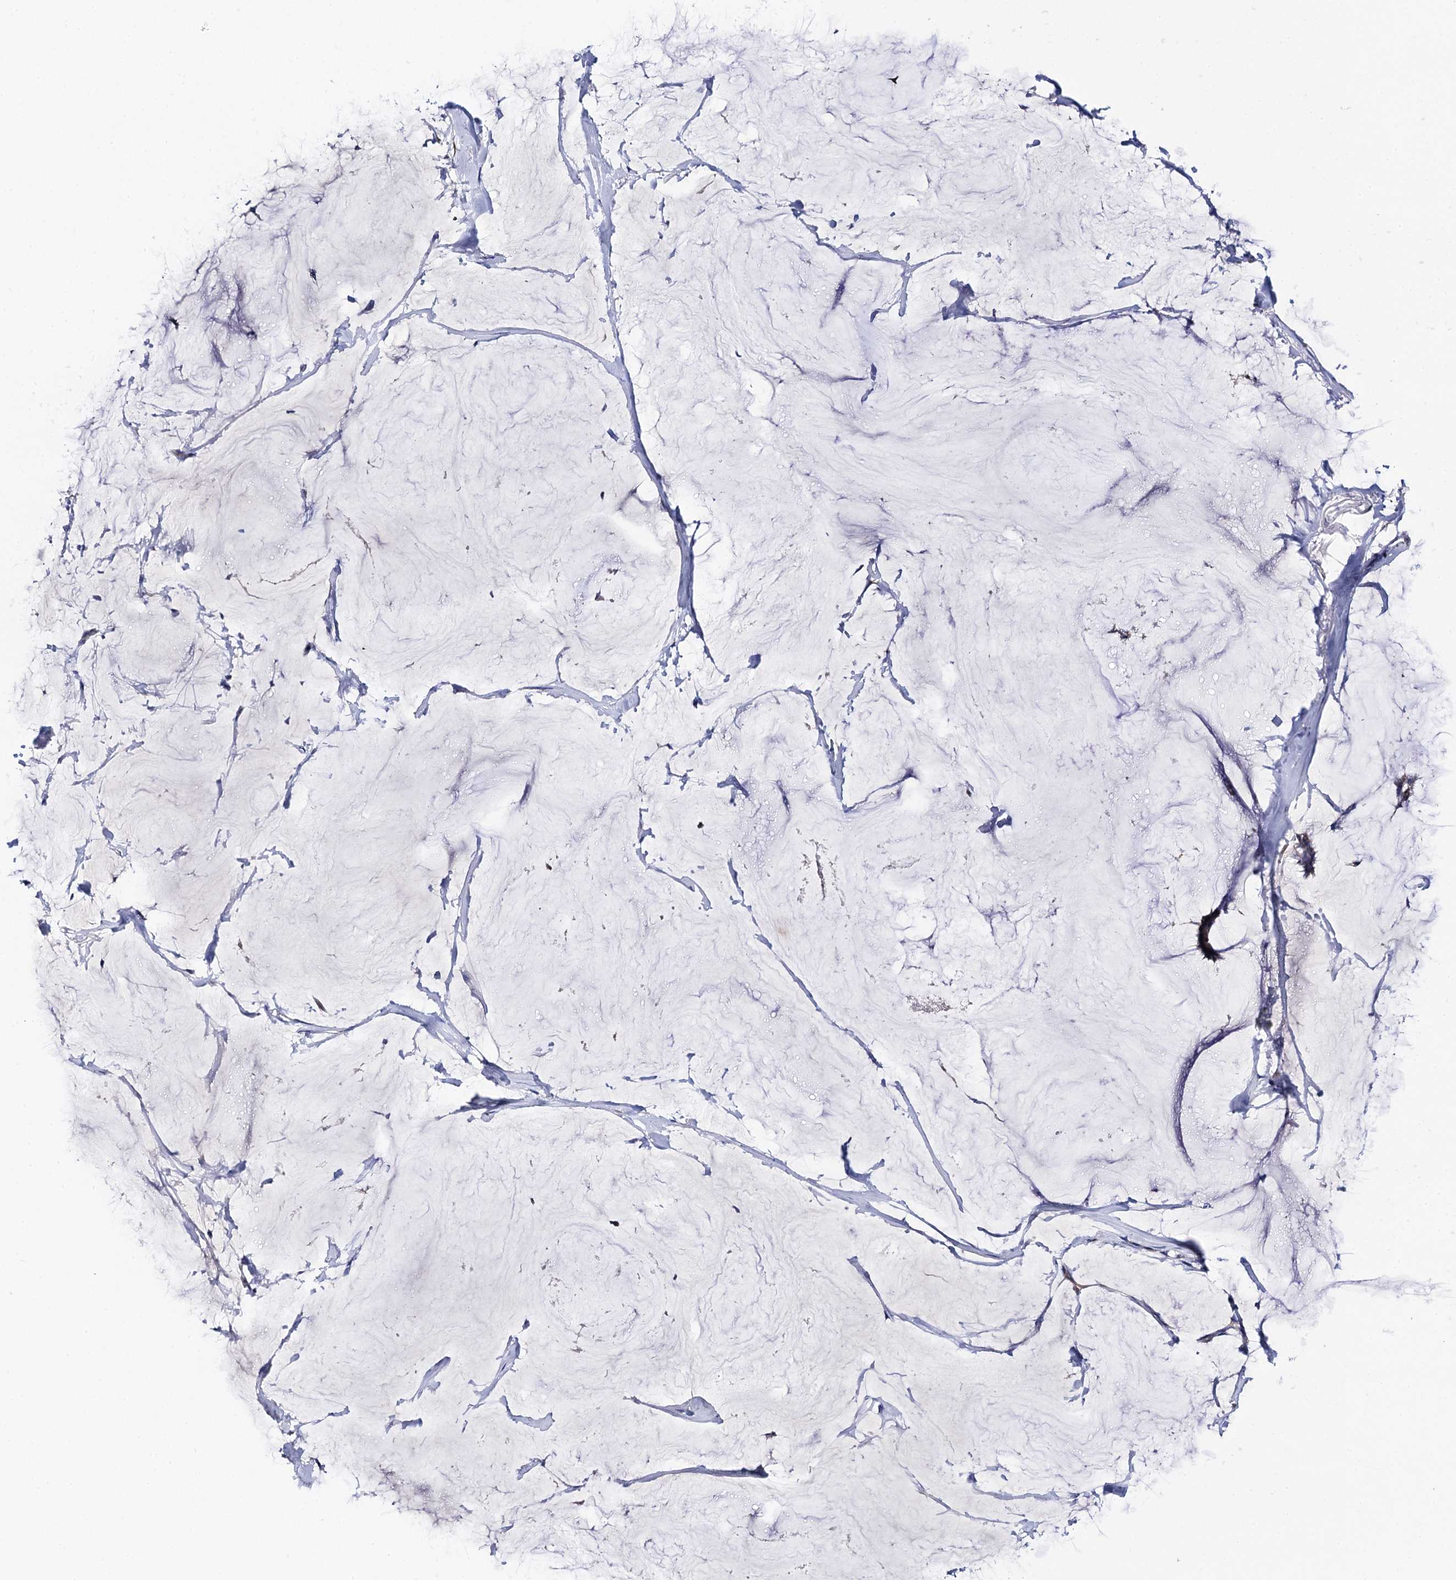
{"staining": {"intensity": "moderate", "quantity": ">75%", "location": "cytoplasmic/membranous"}, "tissue": "breast cancer", "cell_type": "Tumor cells", "image_type": "cancer", "snomed": [{"axis": "morphology", "description": "Duct carcinoma"}, {"axis": "topography", "description": "Breast"}], "caption": "High-magnification brightfield microscopy of breast infiltrating ductal carcinoma stained with DAB (3,3'-diaminobenzidine) (brown) and counterstained with hematoxylin (blue). tumor cells exhibit moderate cytoplasmic/membranous staining is seen in about>75% of cells. (DAB IHC with brightfield microscopy, high magnification).", "gene": "FREM3", "patient": {"sex": "female", "age": 93}}